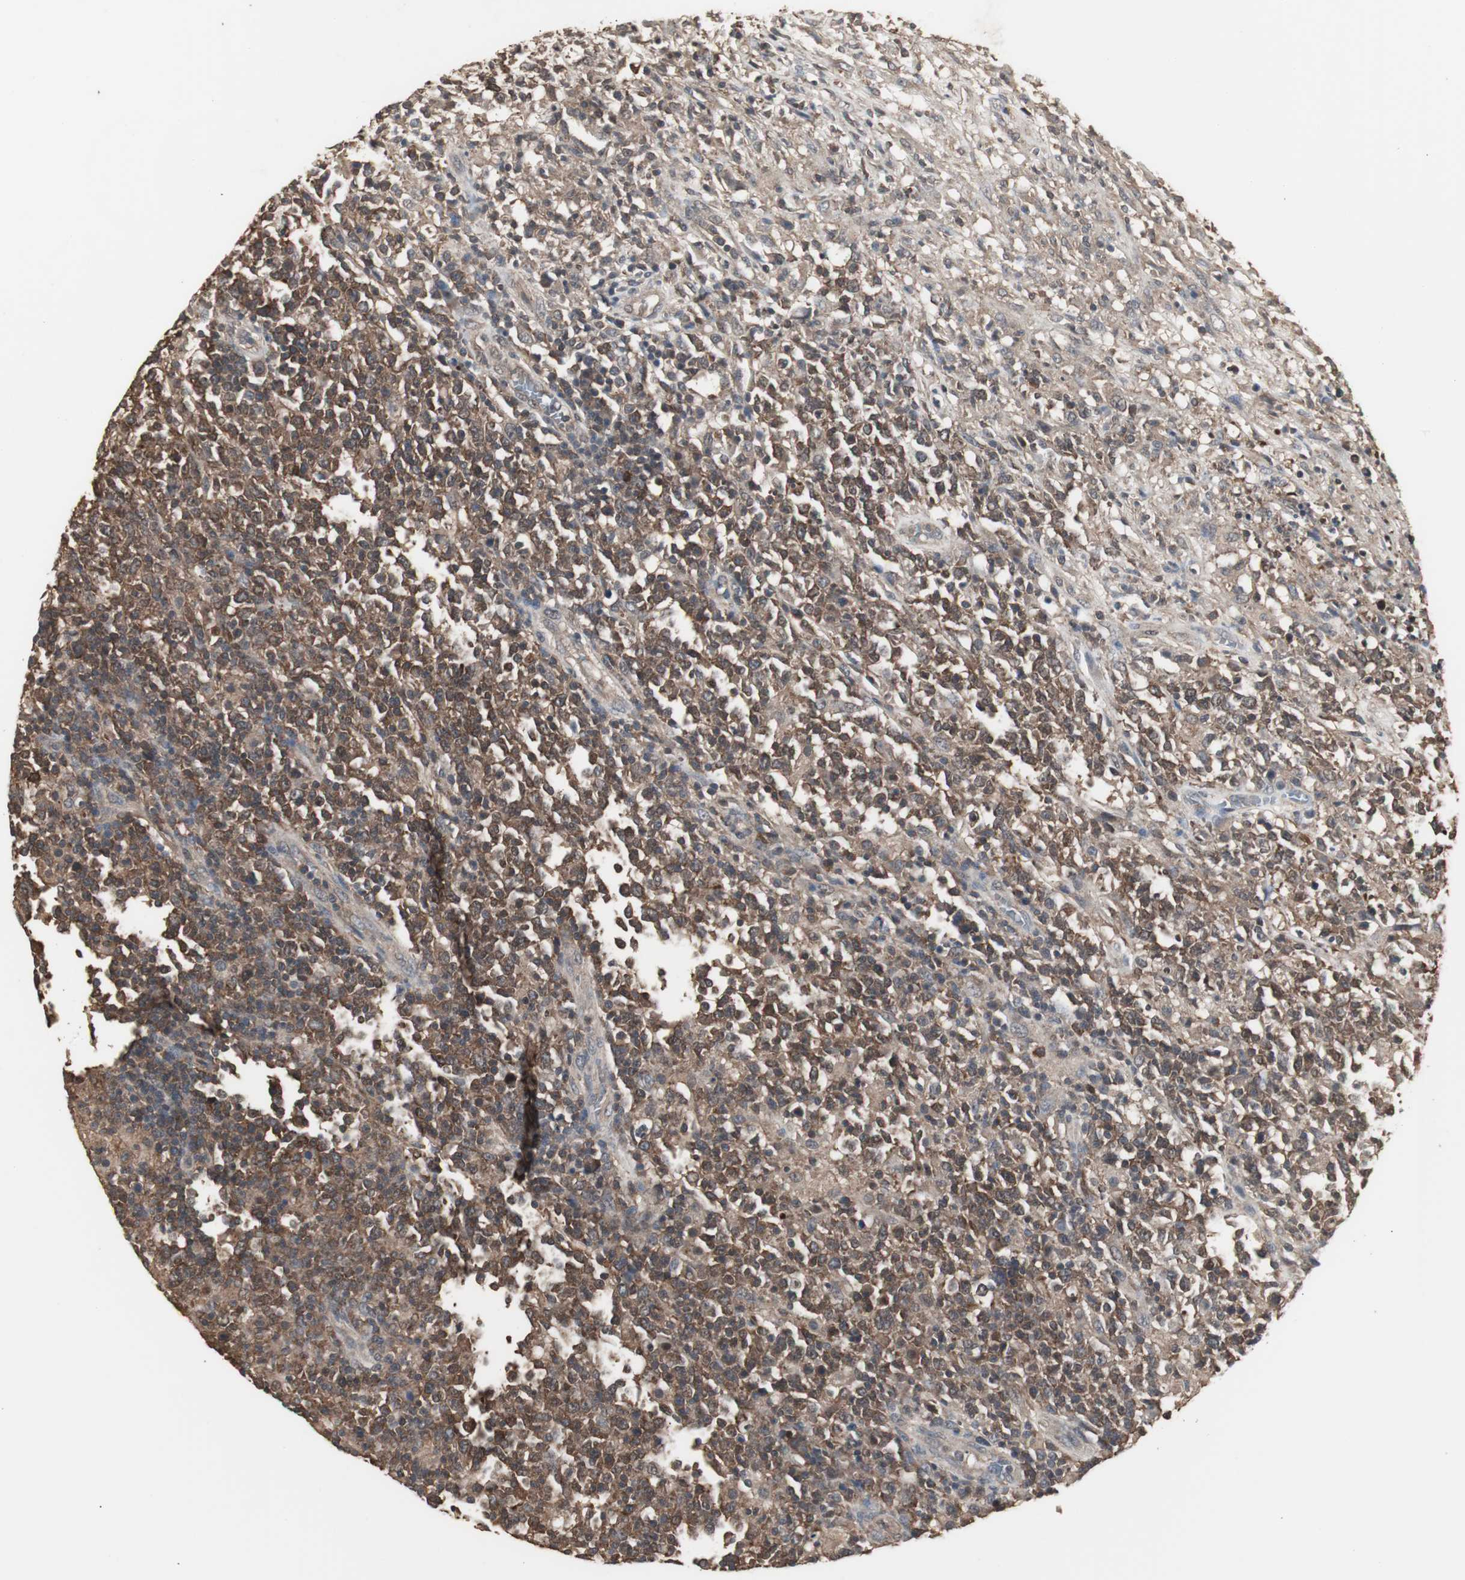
{"staining": {"intensity": "strong", "quantity": ">75%", "location": "cytoplasmic/membranous"}, "tissue": "lymphoma", "cell_type": "Tumor cells", "image_type": "cancer", "snomed": [{"axis": "morphology", "description": "Malignant lymphoma, non-Hodgkin's type, High grade"}, {"axis": "topography", "description": "Lymph node"}], "caption": "Tumor cells exhibit strong cytoplasmic/membranous expression in approximately >75% of cells in high-grade malignant lymphoma, non-Hodgkin's type.", "gene": "HPRT1", "patient": {"sex": "female", "age": 84}}